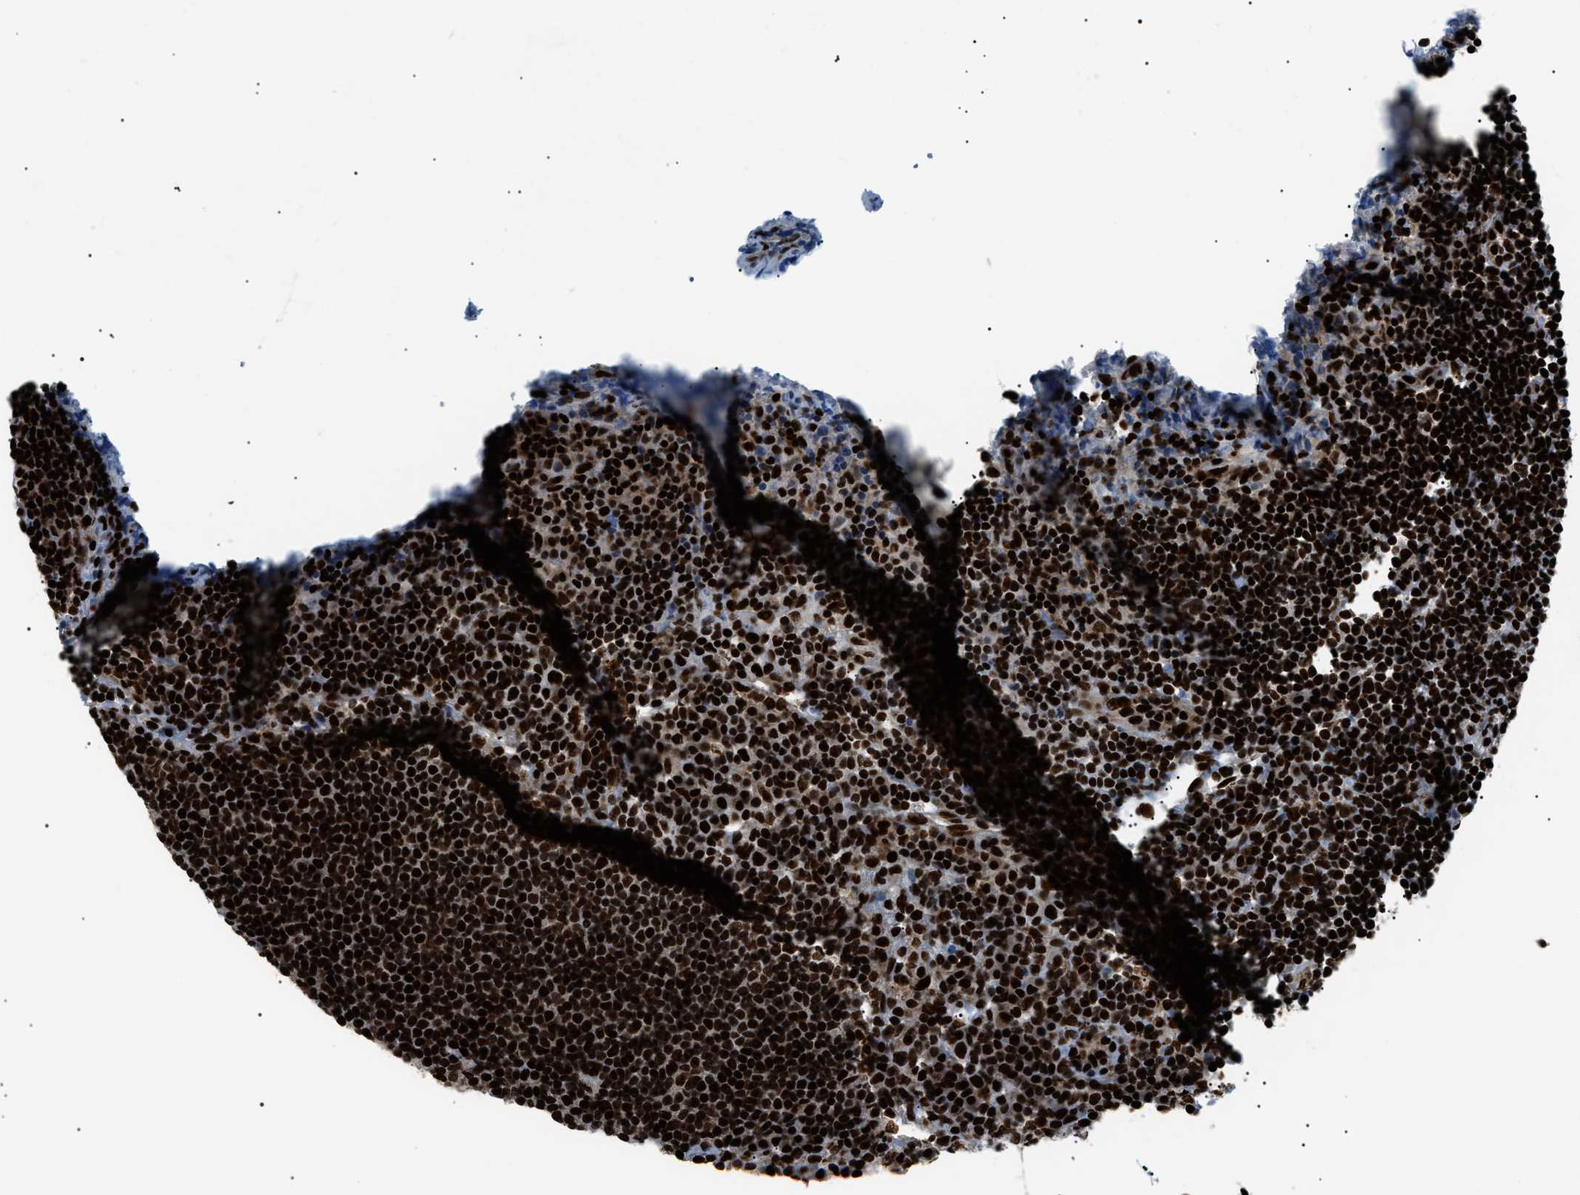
{"staining": {"intensity": "strong", "quantity": ">75%", "location": "nuclear"}, "tissue": "lymph node", "cell_type": "Germinal center cells", "image_type": "normal", "snomed": [{"axis": "morphology", "description": "Normal tissue, NOS"}, {"axis": "topography", "description": "Lymph node"}], "caption": "Lymph node stained for a protein displays strong nuclear positivity in germinal center cells. The staining was performed using DAB (3,3'-diaminobenzidine), with brown indicating positive protein expression. Nuclei are stained blue with hematoxylin.", "gene": "HNRNPK", "patient": {"sex": "female", "age": 53}}